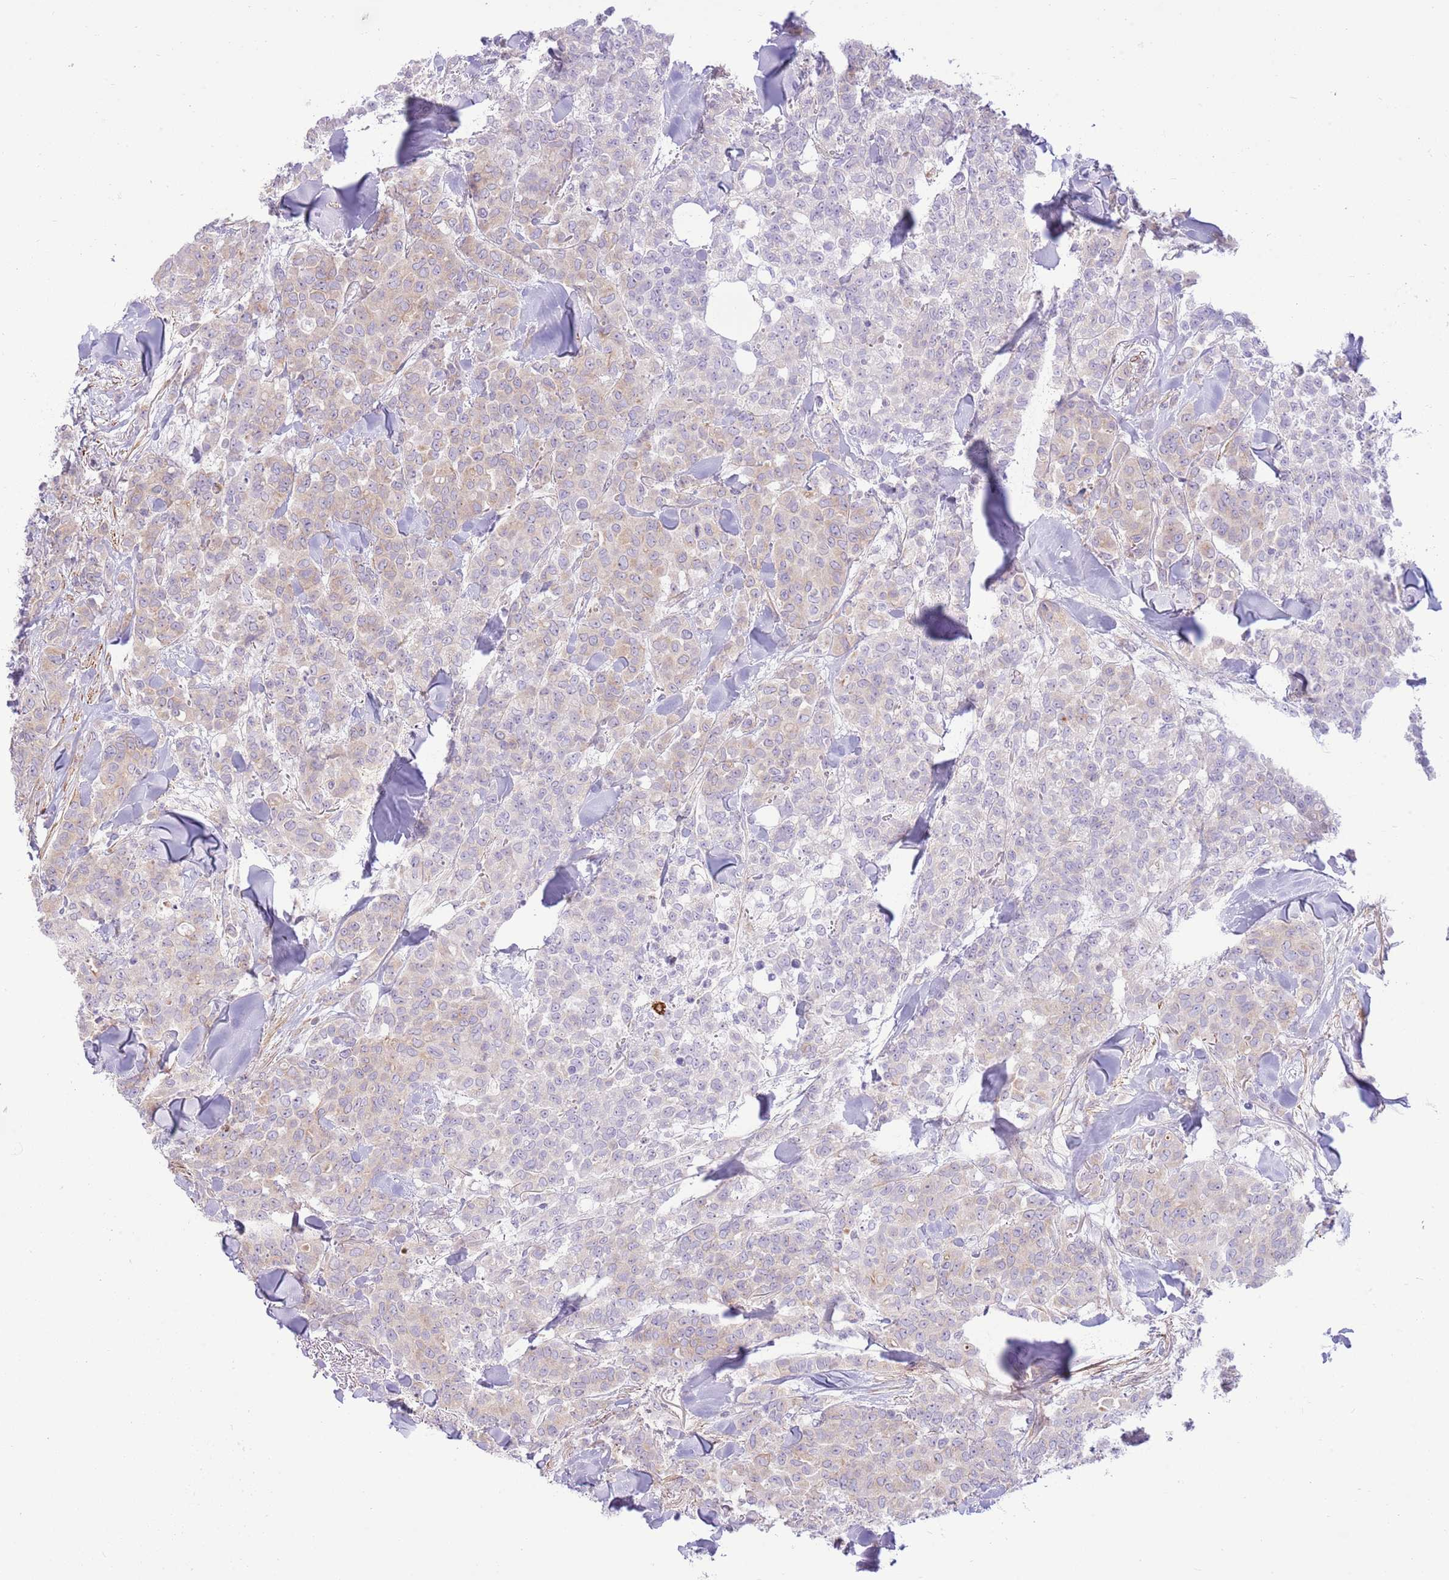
{"staining": {"intensity": "weak", "quantity": "25%-75%", "location": "cytoplasmic/membranous"}, "tissue": "breast cancer", "cell_type": "Tumor cells", "image_type": "cancer", "snomed": [{"axis": "morphology", "description": "Lobular carcinoma"}, {"axis": "topography", "description": "Breast"}], "caption": "Human lobular carcinoma (breast) stained with a brown dye shows weak cytoplasmic/membranous positive positivity in approximately 25%-75% of tumor cells.", "gene": "ZC4H2", "patient": {"sex": "female", "age": 91}}